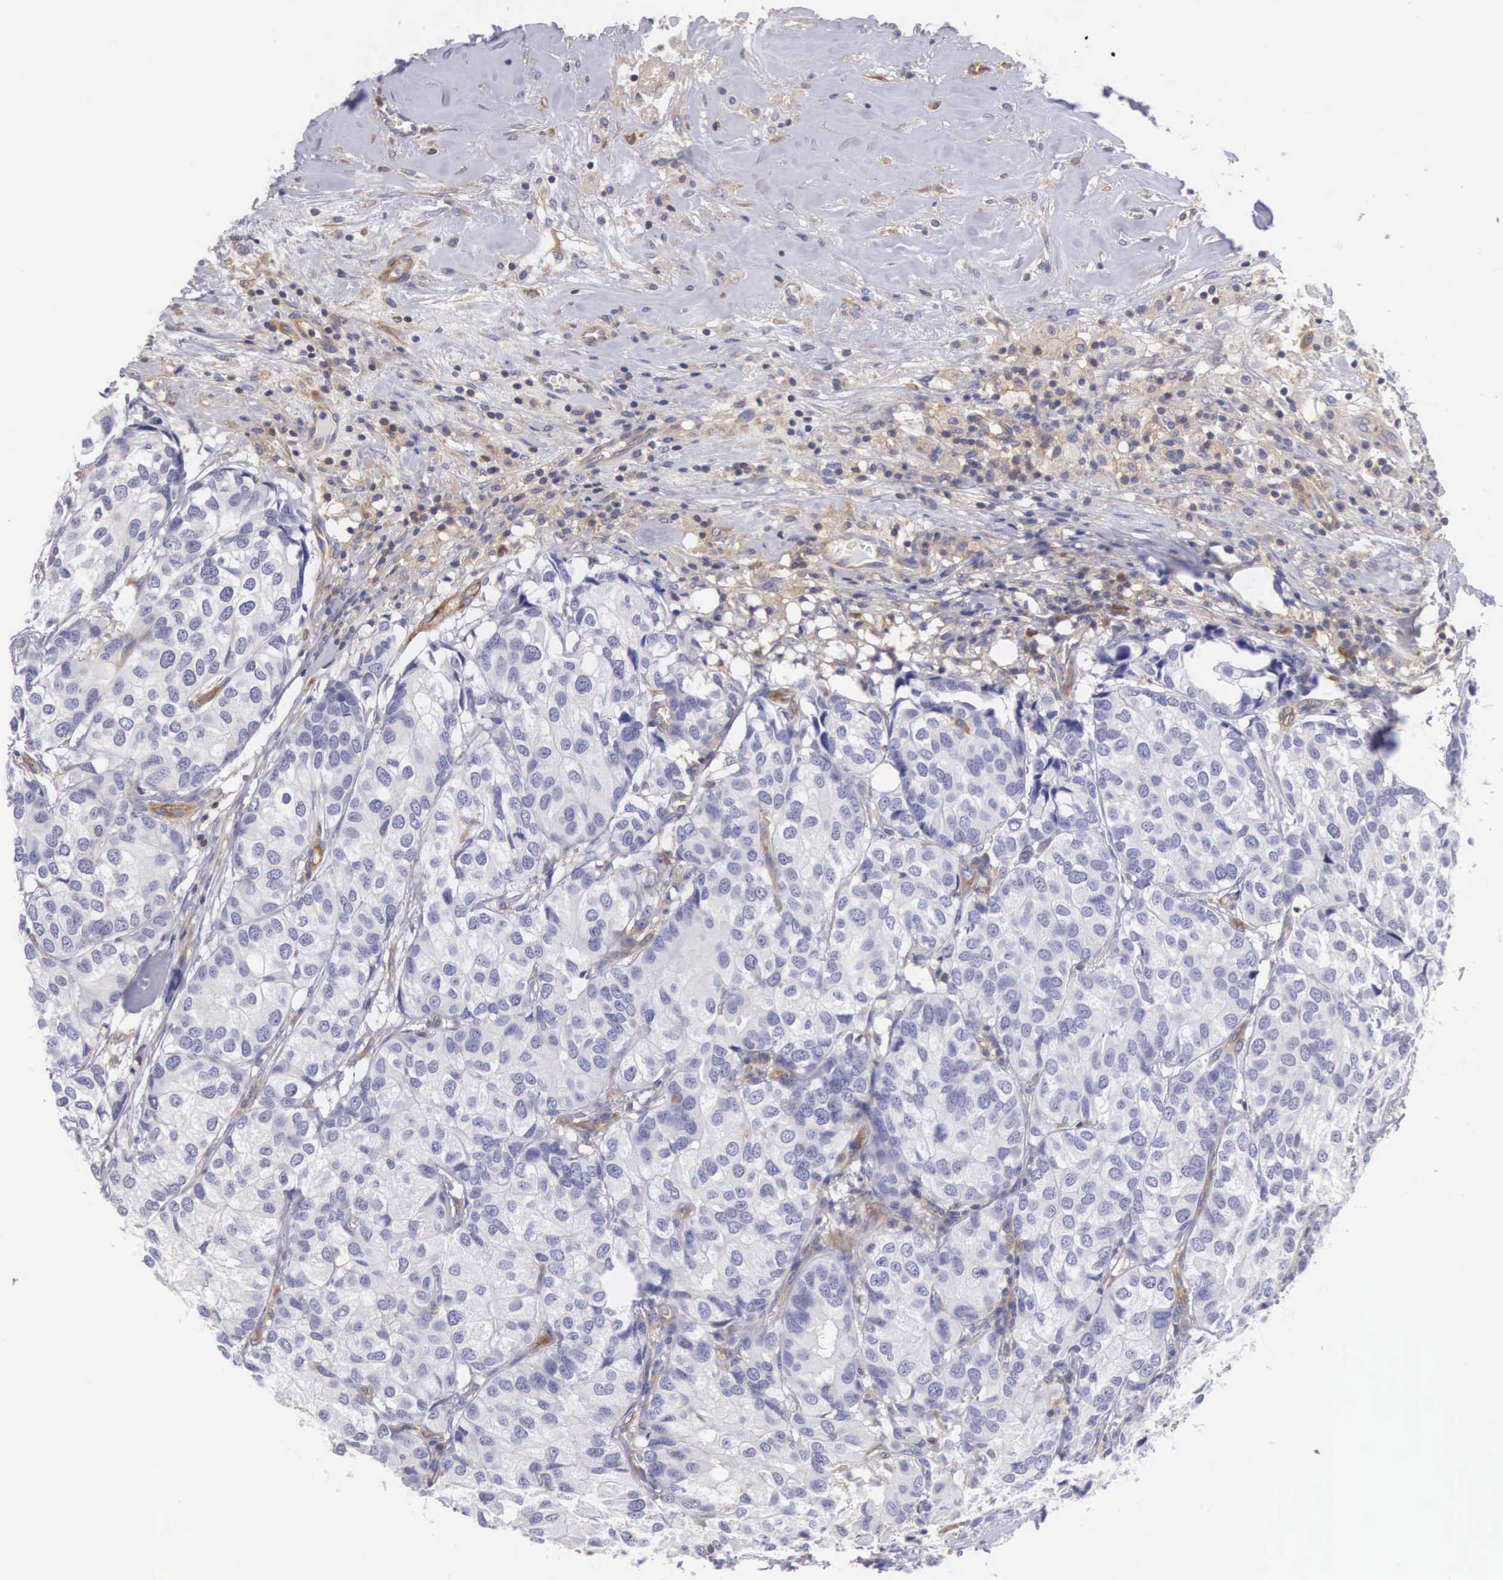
{"staining": {"intensity": "negative", "quantity": "none", "location": "none"}, "tissue": "breast cancer", "cell_type": "Tumor cells", "image_type": "cancer", "snomed": [{"axis": "morphology", "description": "Duct carcinoma"}, {"axis": "topography", "description": "Breast"}], "caption": "DAB immunohistochemical staining of human breast cancer displays no significant expression in tumor cells.", "gene": "OSBPL3", "patient": {"sex": "female", "age": 68}}